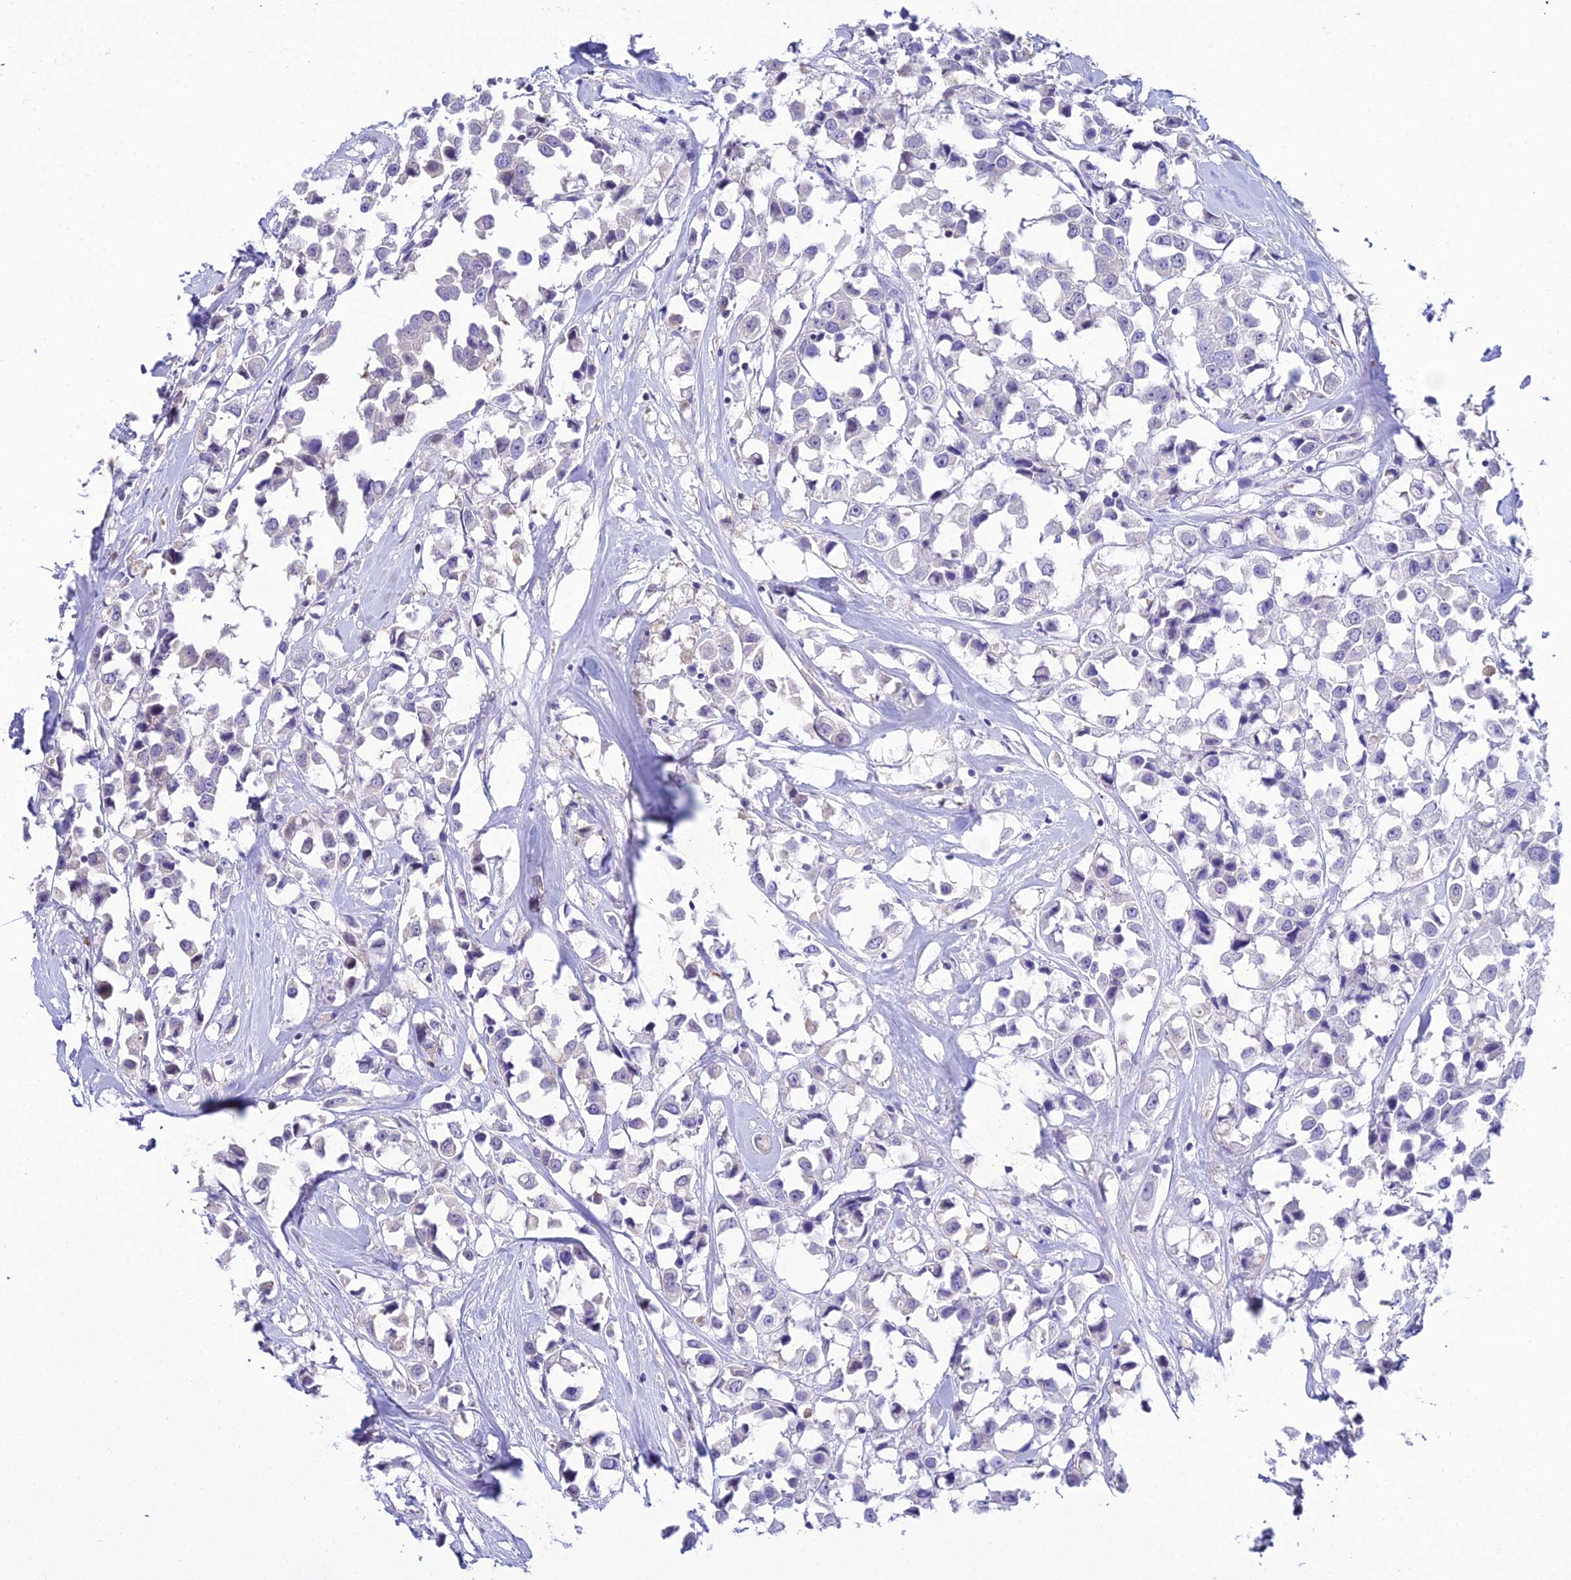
{"staining": {"intensity": "negative", "quantity": "none", "location": "none"}, "tissue": "breast cancer", "cell_type": "Tumor cells", "image_type": "cancer", "snomed": [{"axis": "morphology", "description": "Duct carcinoma"}, {"axis": "topography", "description": "Breast"}], "caption": "This is a histopathology image of IHC staining of breast intraductal carcinoma, which shows no staining in tumor cells. (Brightfield microscopy of DAB (3,3'-diaminobenzidine) immunohistochemistry at high magnification).", "gene": "ZMIZ1", "patient": {"sex": "female", "age": 61}}